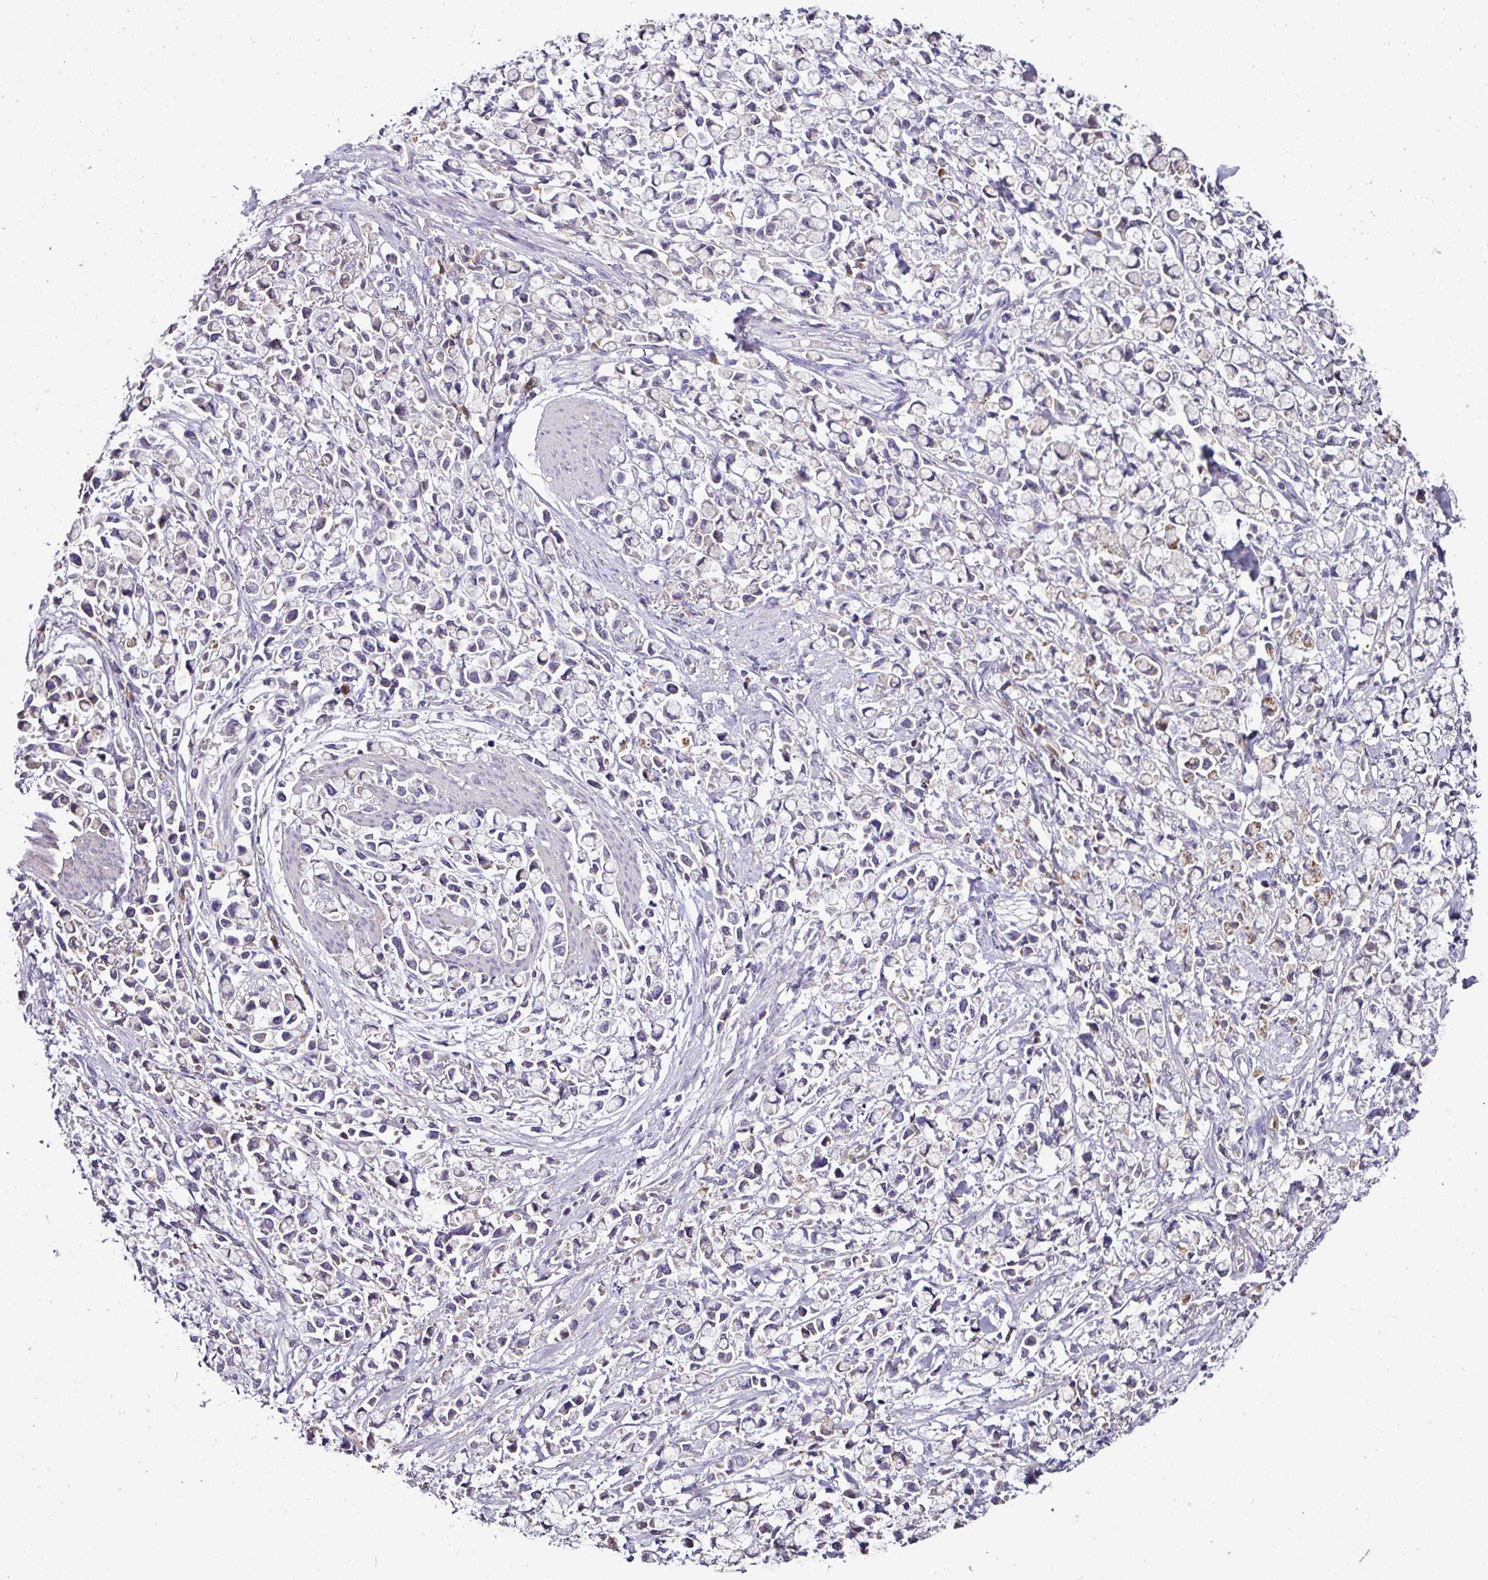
{"staining": {"intensity": "weak", "quantity": "<25%", "location": "cytoplasmic/membranous"}, "tissue": "stomach cancer", "cell_type": "Tumor cells", "image_type": "cancer", "snomed": [{"axis": "morphology", "description": "Adenocarcinoma, NOS"}, {"axis": "topography", "description": "Stomach"}], "caption": "There is no significant staining in tumor cells of stomach cancer (adenocarcinoma).", "gene": "CAB39L", "patient": {"sex": "female", "age": 81}}